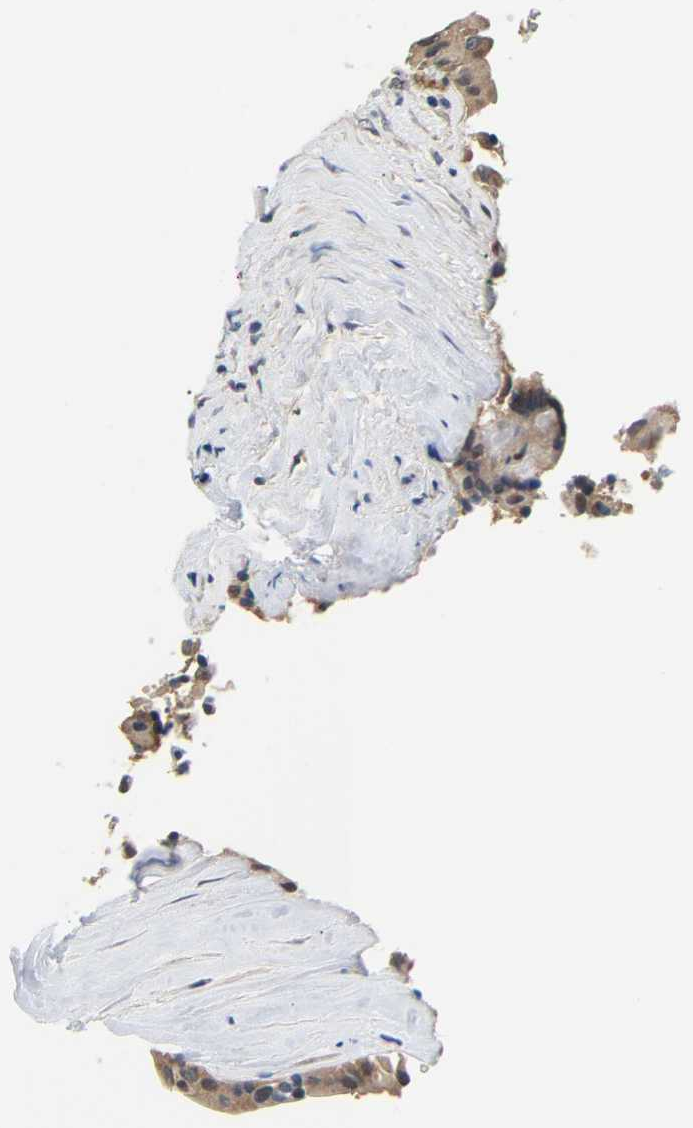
{"staining": {"intensity": "moderate", "quantity": ">75%", "location": "cytoplasmic/membranous"}, "tissue": "thyroid cancer", "cell_type": "Tumor cells", "image_type": "cancer", "snomed": [{"axis": "morphology", "description": "Papillary adenocarcinoma, NOS"}, {"axis": "topography", "description": "Thyroid gland"}], "caption": "Brown immunohistochemical staining in thyroid cancer (papillary adenocarcinoma) displays moderate cytoplasmic/membranous expression in about >75% of tumor cells.", "gene": "ARHGEF12", "patient": {"sex": "male", "age": 33}}